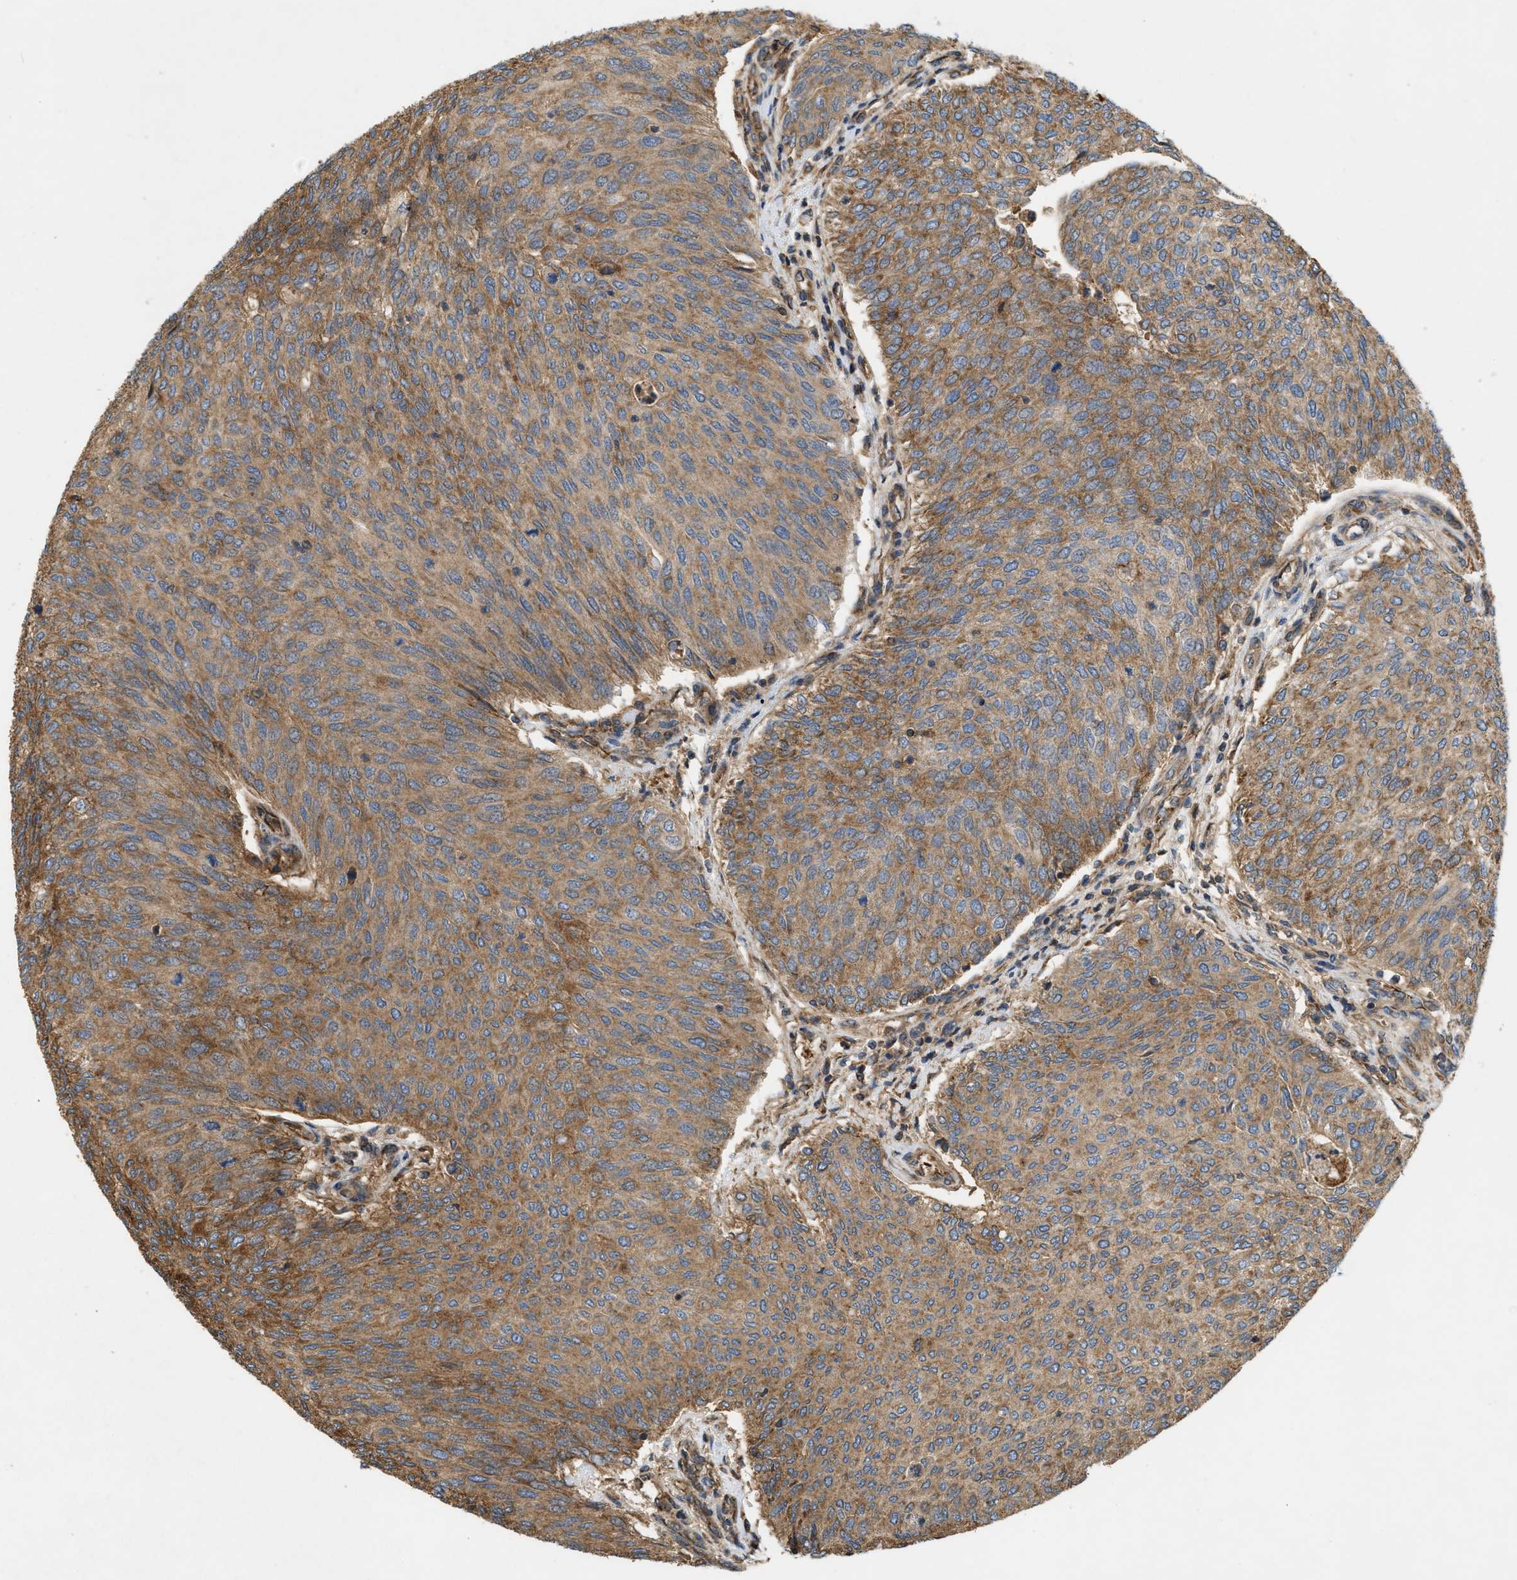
{"staining": {"intensity": "moderate", "quantity": ">75%", "location": "cytoplasmic/membranous"}, "tissue": "urothelial cancer", "cell_type": "Tumor cells", "image_type": "cancer", "snomed": [{"axis": "morphology", "description": "Urothelial carcinoma, Low grade"}, {"axis": "topography", "description": "Urinary bladder"}], "caption": "Protein expression analysis of human urothelial carcinoma (low-grade) reveals moderate cytoplasmic/membranous positivity in approximately >75% of tumor cells.", "gene": "GNB4", "patient": {"sex": "female", "age": 79}}